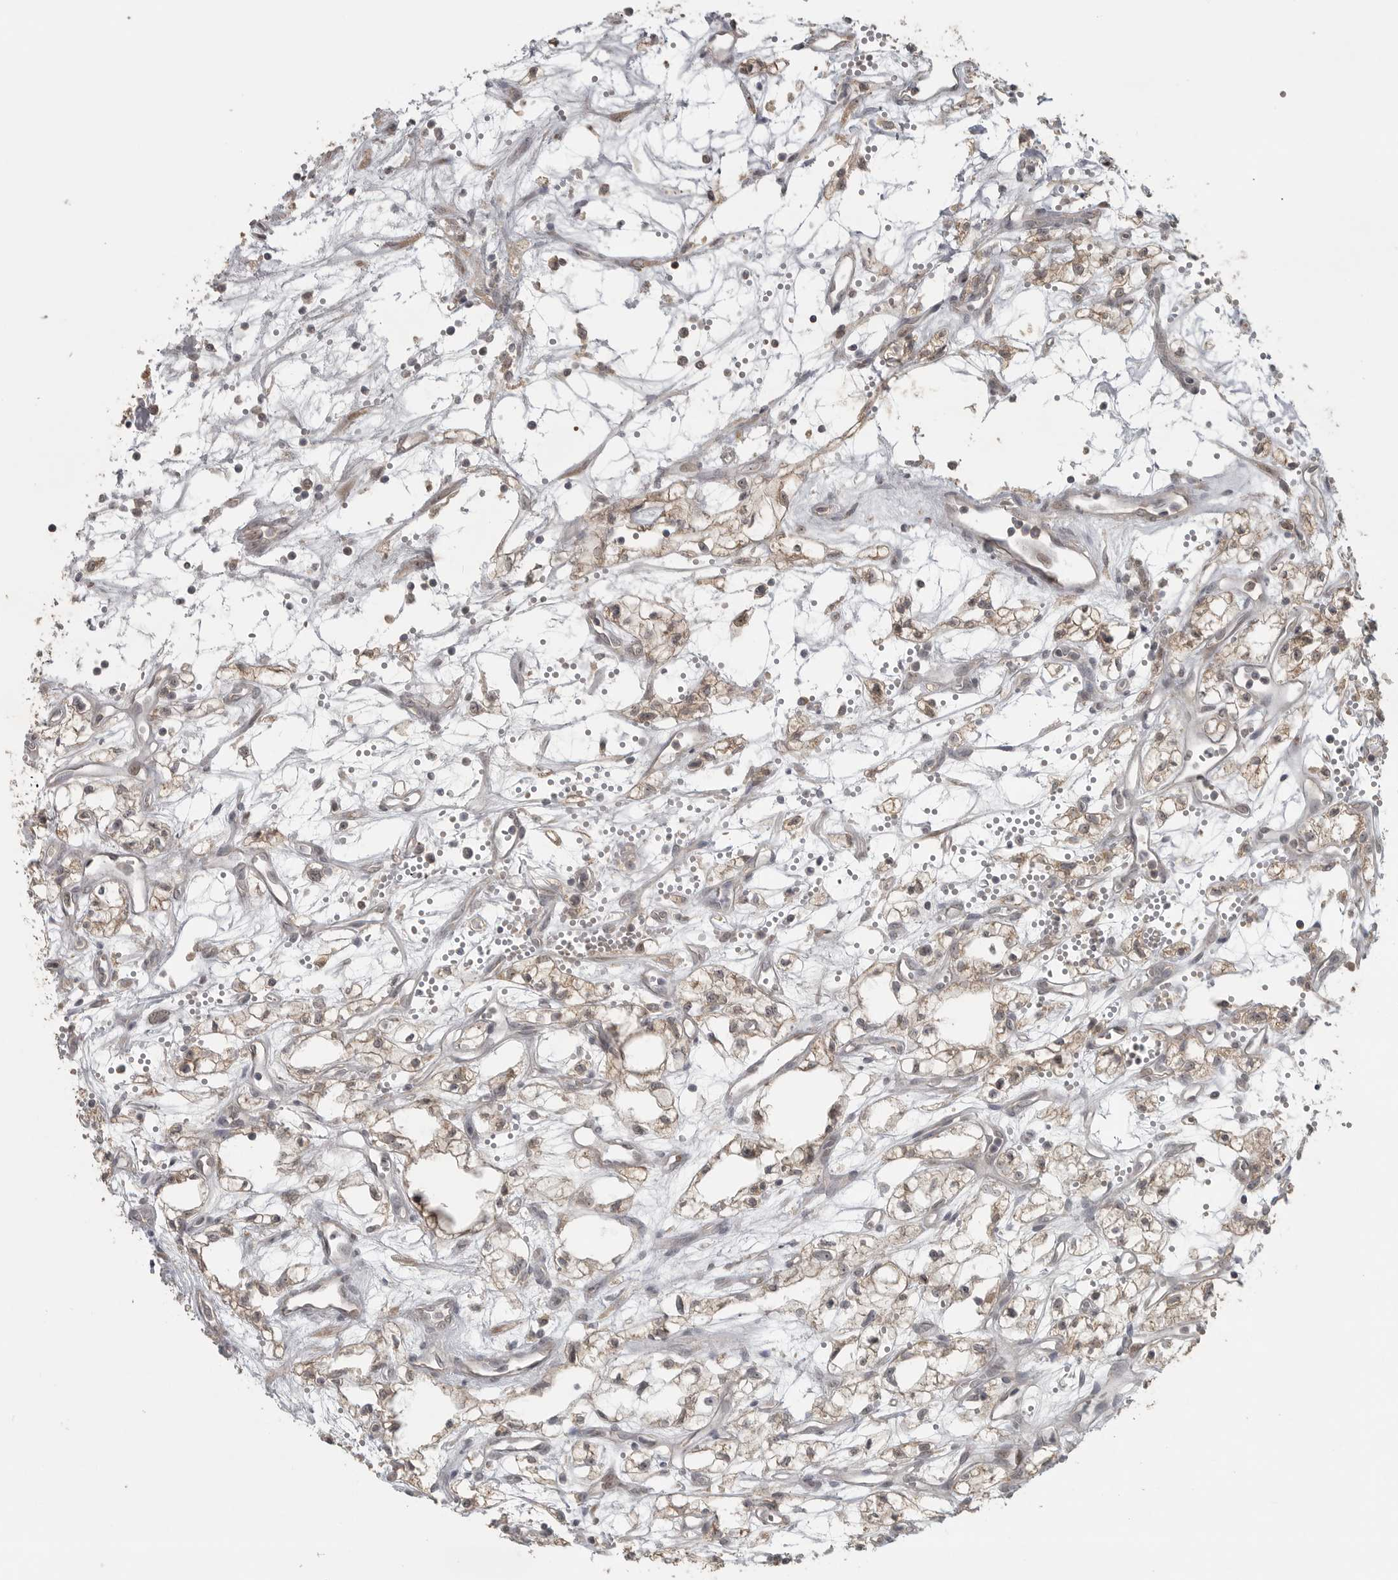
{"staining": {"intensity": "negative", "quantity": "none", "location": "none"}, "tissue": "renal cancer", "cell_type": "Tumor cells", "image_type": "cancer", "snomed": [{"axis": "morphology", "description": "Adenocarcinoma, NOS"}, {"axis": "topography", "description": "Kidney"}], "caption": "IHC image of neoplastic tissue: human adenocarcinoma (renal) stained with DAB shows no significant protein positivity in tumor cells.", "gene": "LLGL1", "patient": {"sex": "male", "age": 59}}